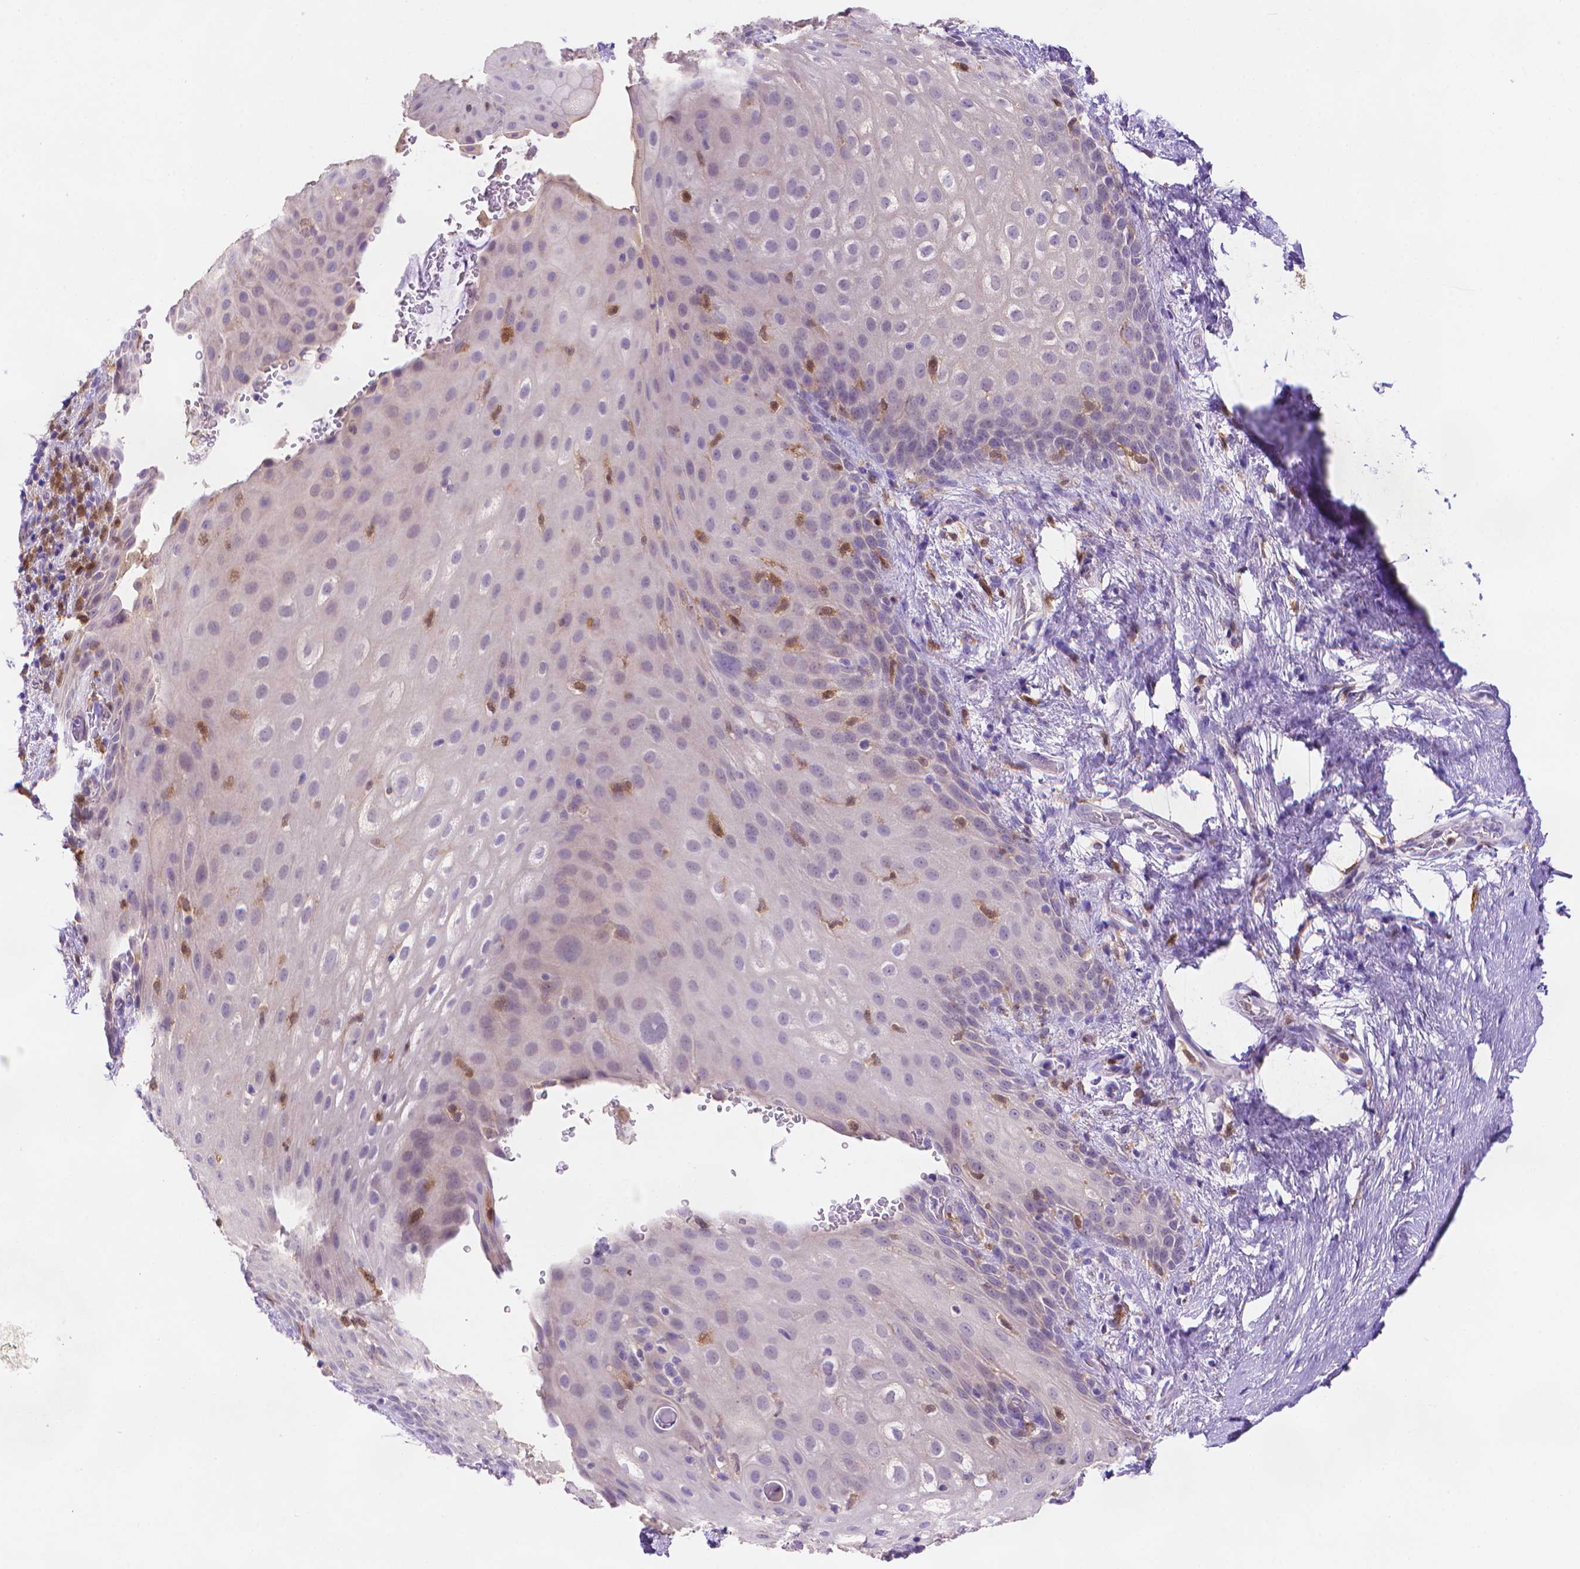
{"staining": {"intensity": "moderate", "quantity": "<25%", "location": "cytoplasmic/membranous"}, "tissue": "skin", "cell_type": "Epidermal cells", "image_type": "normal", "snomed": [{"axis": "morphology", "description": "Normal tissue, NOS"}, {"axis": "topography", "description": "Anal"}], "caption": "Epidermal cells exhibit low levels of moderate cytoplasmic/membranous expression in about <25% of cells in benign skin. Immunohistochemistry stains the protein in brown and the nuclei are stained blue.", "gene": "FGD2", "patient": {"sex": "female", "age": 46}}